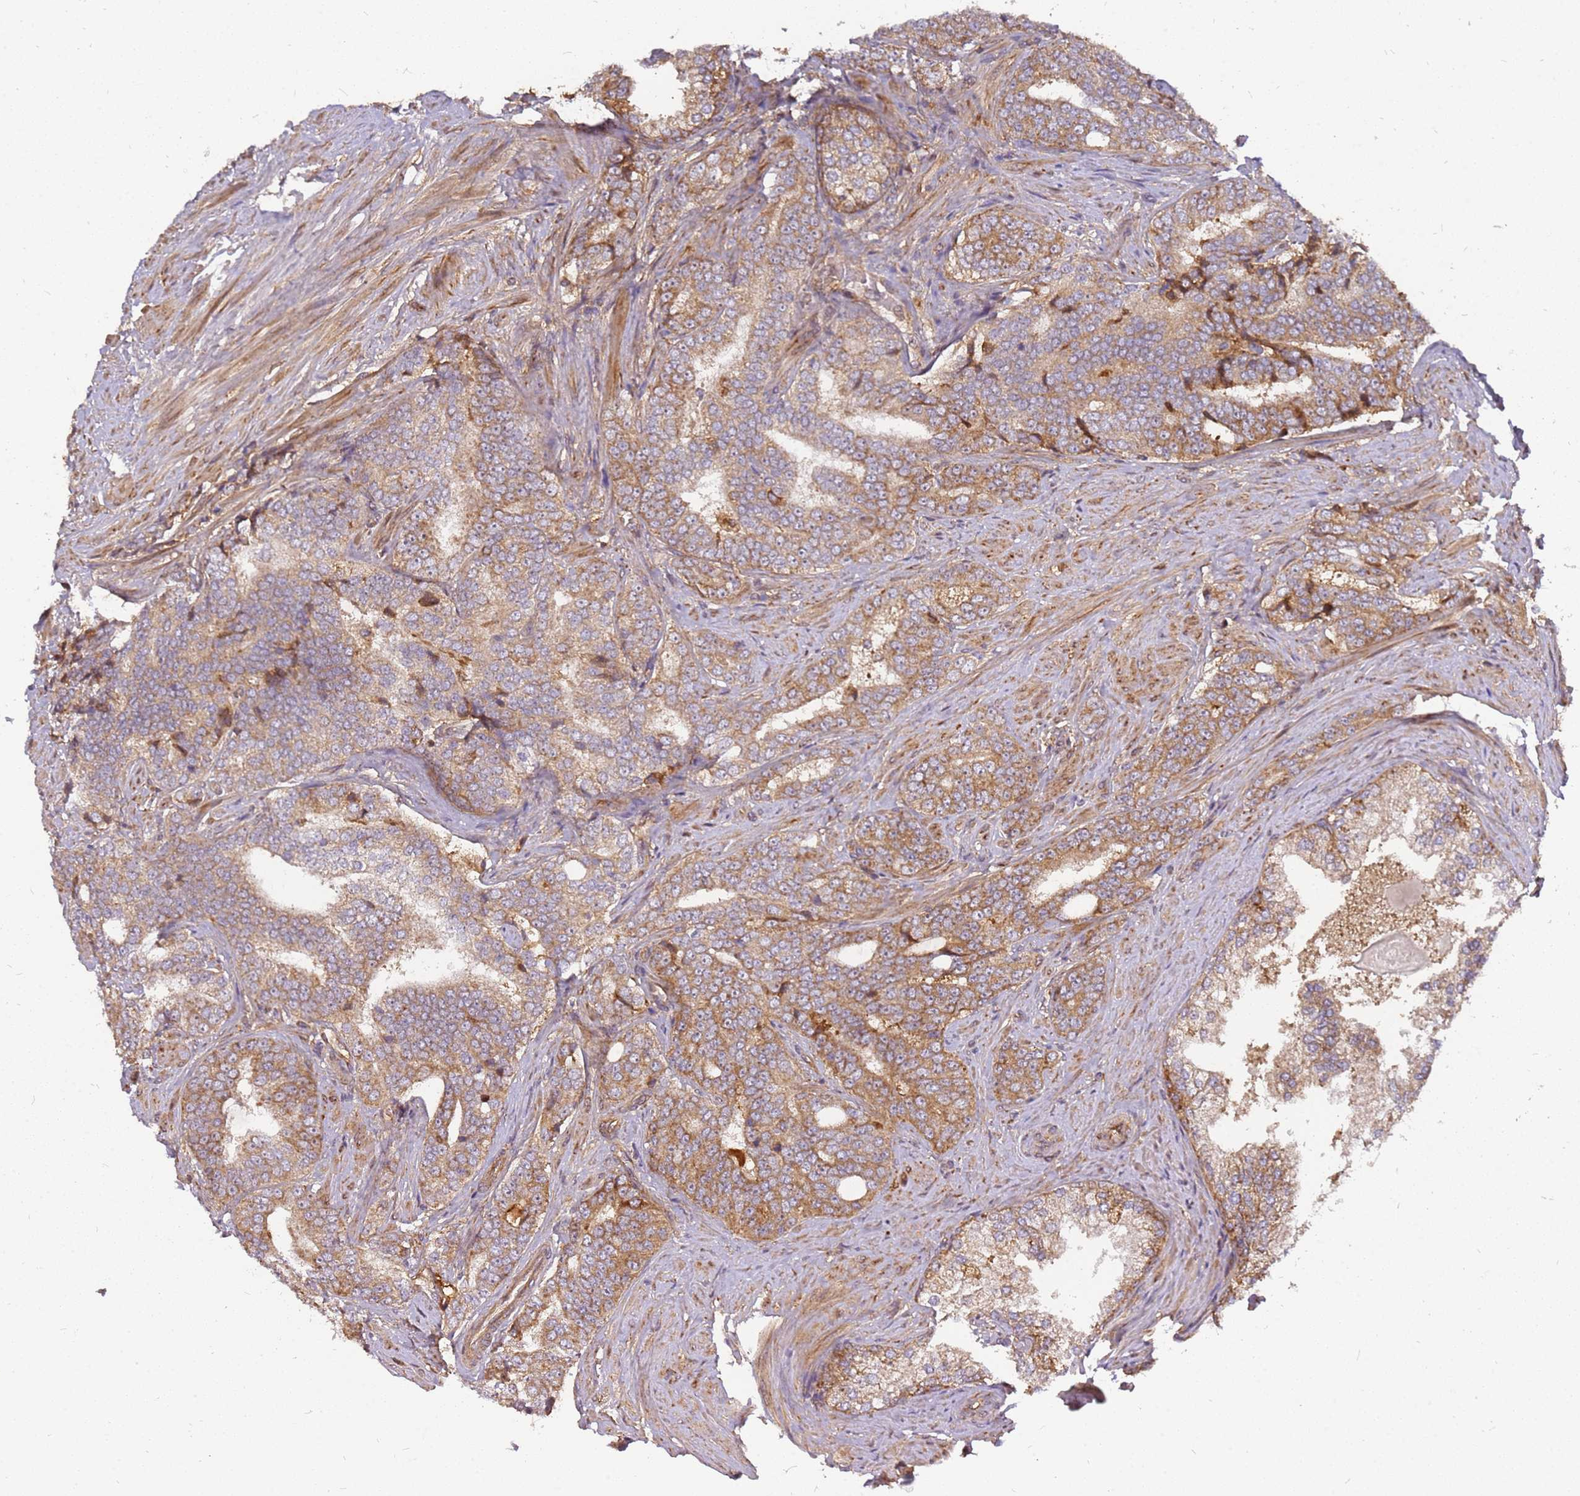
{"staining": {"intensity": "moderate", "quantity": ">75%", "location": "cytoplasmic/membranous"}, "tissue": "prostate cancer", "cell_type": "Tumor cells", "image_type": "cancer", "snomed": [{"axis": "morphology", "description": "Adenocarcinoma, High grade"}, {"axis": "topography", "description": "Prostate"}], "caption": "Prostate high-grade adenocarcinoma stained for a protein (brown) displays moderate cytoplasmic/membranous positive expression in approximately >75% of tumor cells.", "gene": "CCDC159", "patient": {"sex": "male", "age": 67}}